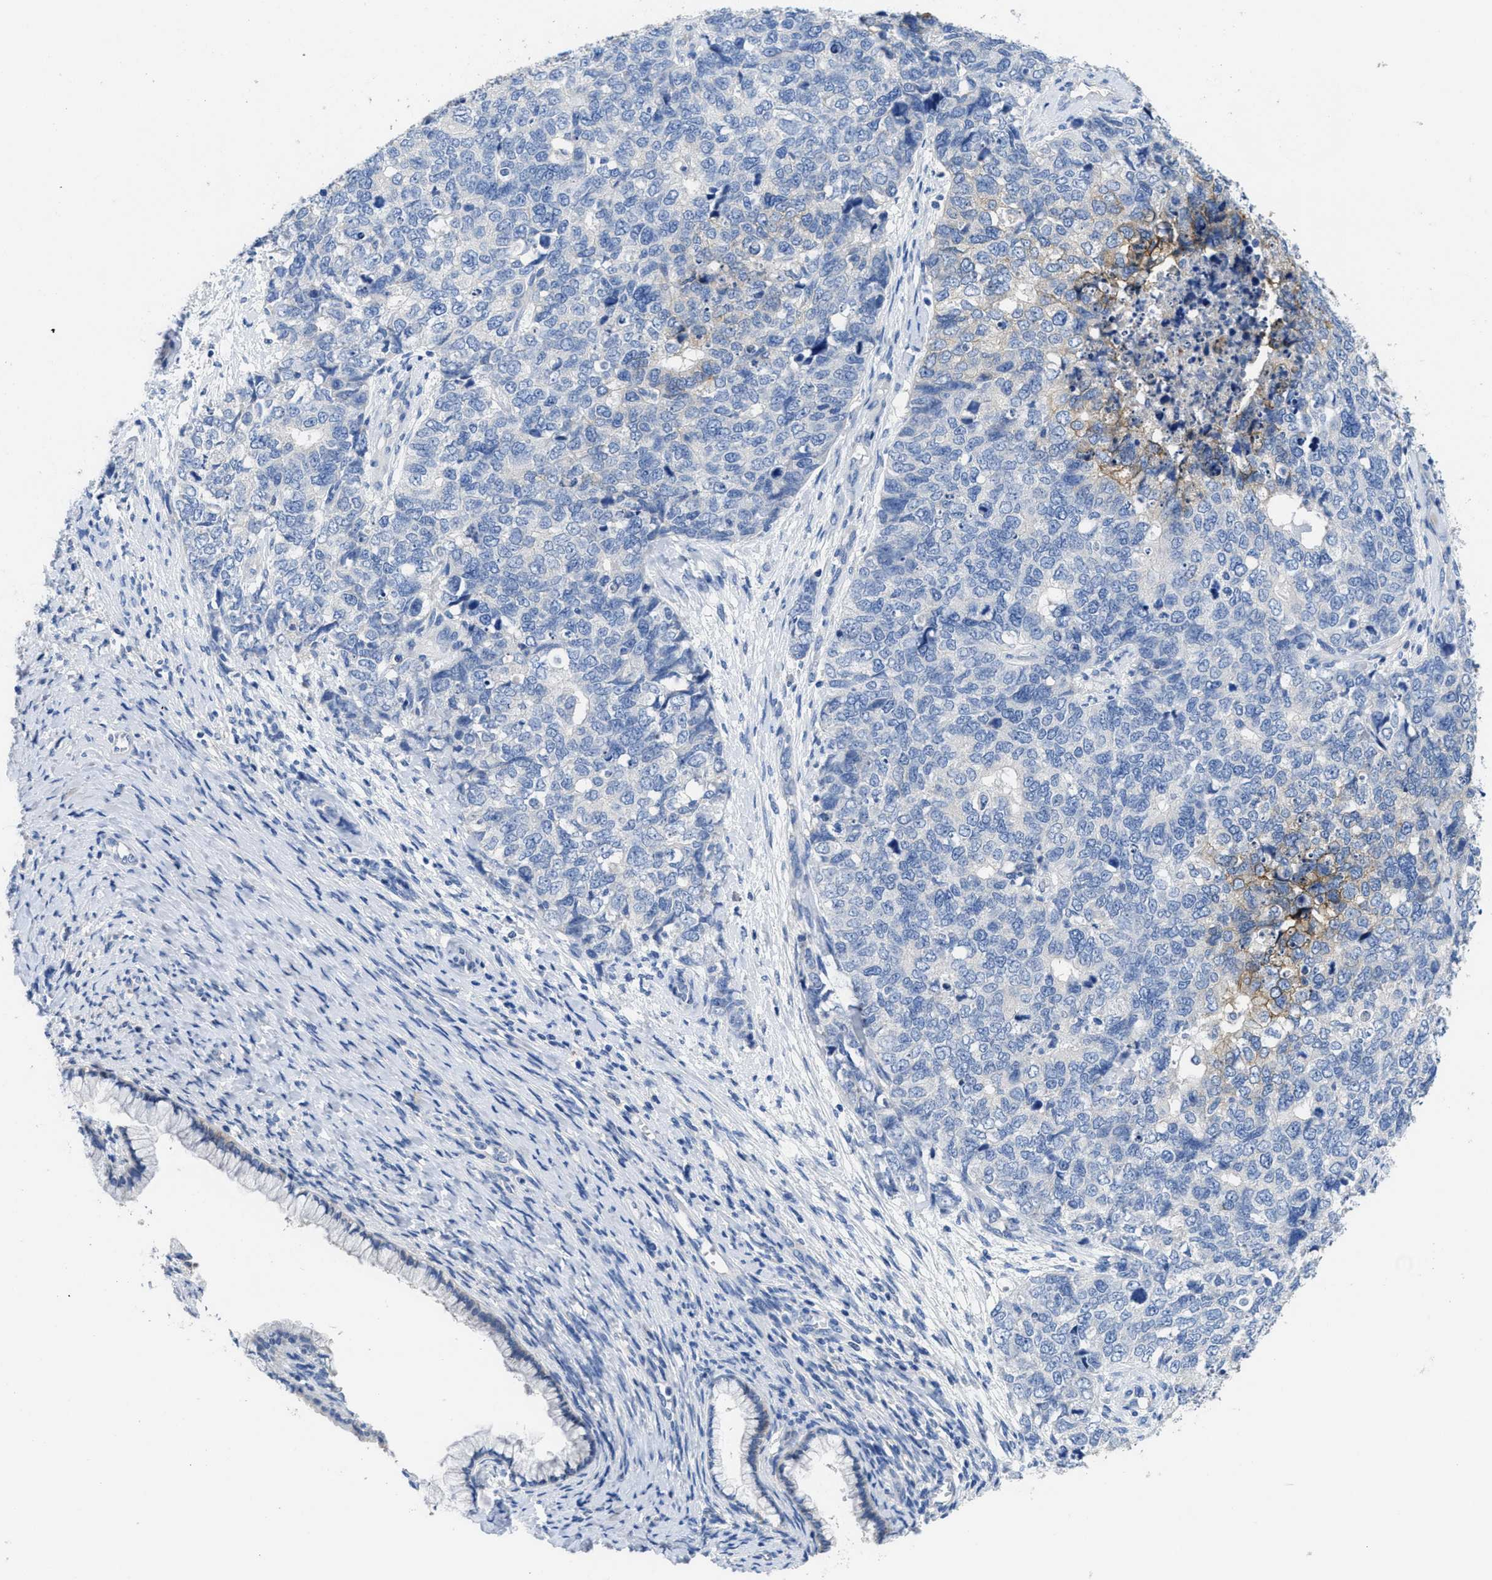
{"staining": {"intensity": "moderate", "quantity": "<25%", "location": "cytoplasmic/membranous"}, "tissue": "cervical cancer", "cell_type": "Tumor cells", "image_type": "cancer", "snomed": [{"axis": "morphology", "description": "Squamous cell carcinoma, NOS"}, {"axis": "topography", "description": "Cervix"}], "caption": "Immunohistochemistry (DAB) staining of human cervical squamous cell carcinoma shows moderate cytoplasmic/membranous protein staining in about <25% of tumor cells.", "gene": "CA9", "patient": {"sex": "female", "age": 63}}